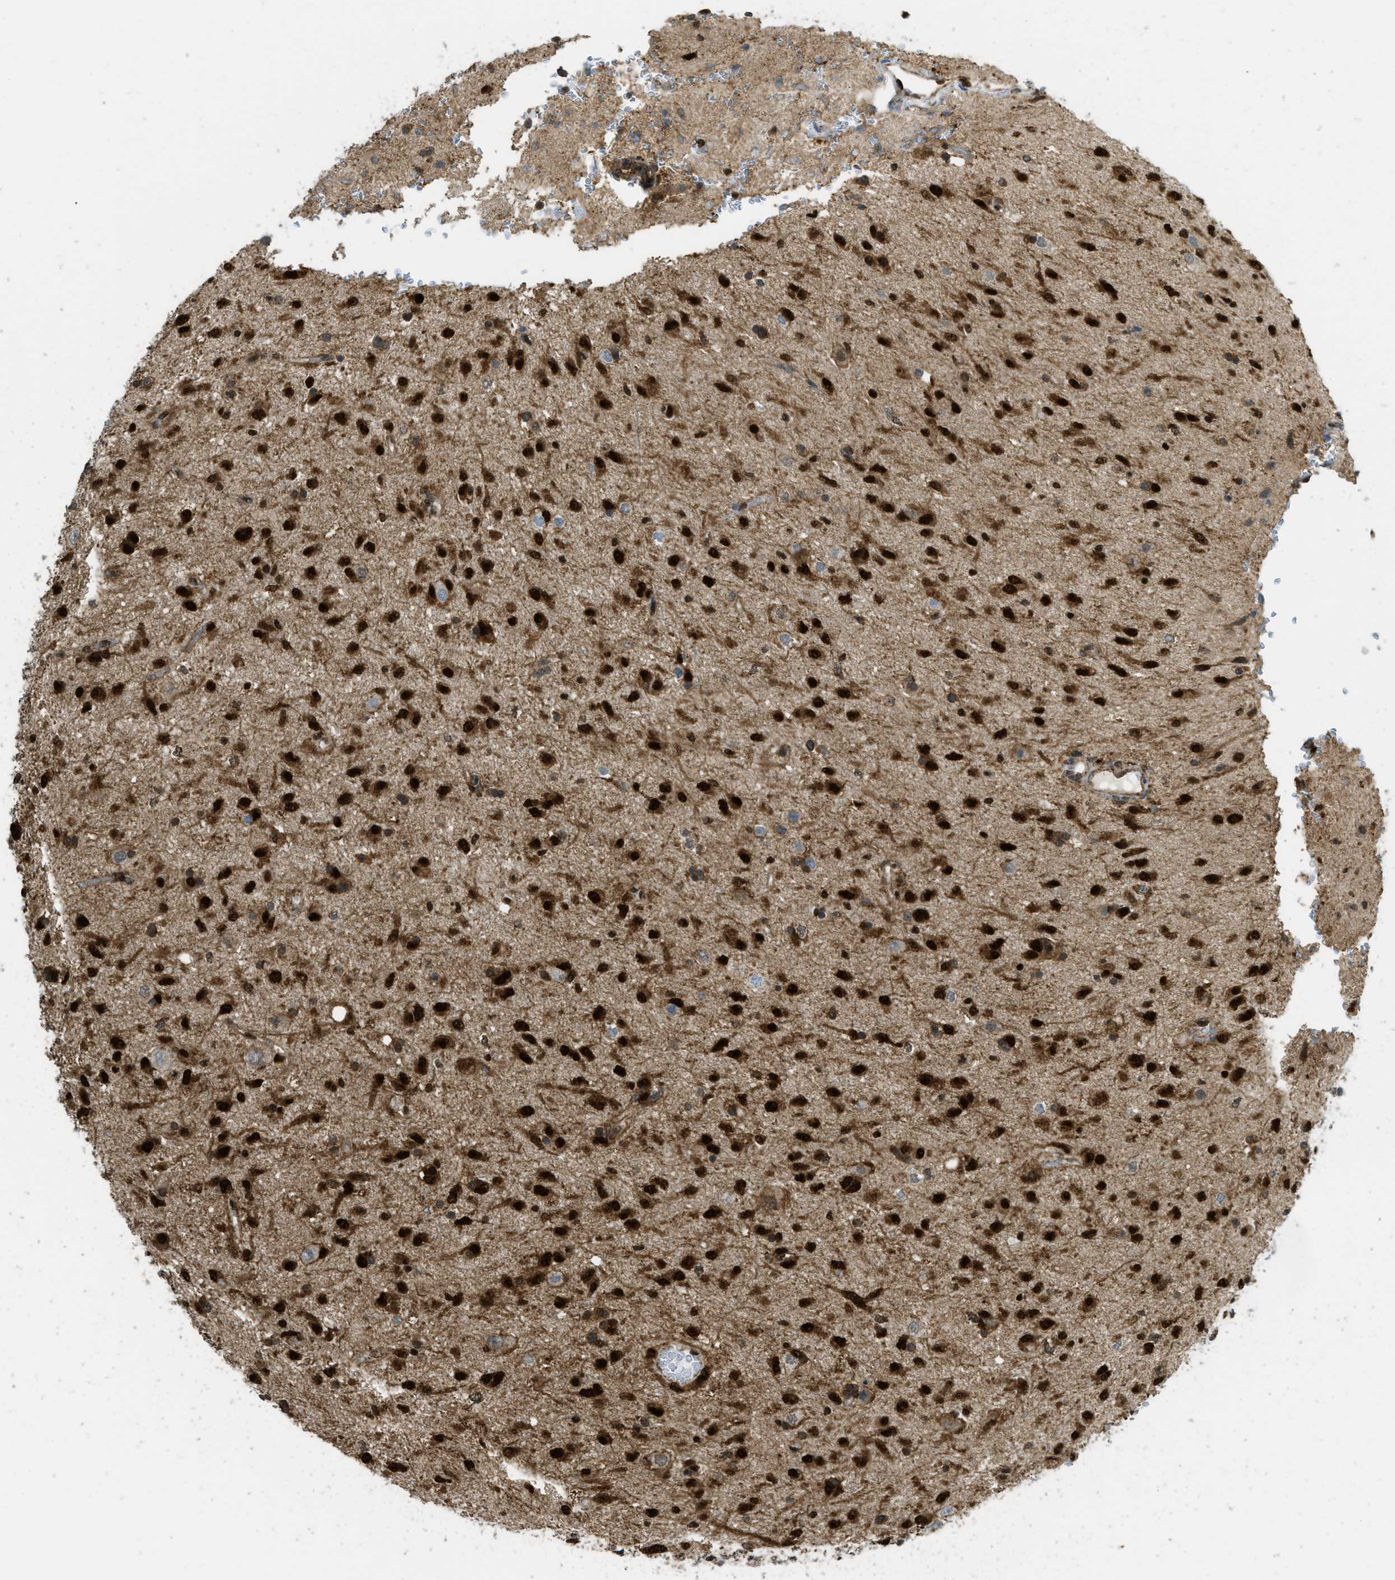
{"staining": {"intensity": "strong", "quantity": ">75%", "location": "cytoplasmic/membranous,nuclear"}, "tissue": "glioma", "cell_type": "Tumor cells", "image_type": "cancer", "snomed": [{"axis": "morphology", "description": "Glioma, malignant, Low grade"}, {"axis": "topography", "description": "Brain"}], "caption": "Glioma stained for a protein demonstrates strong cytoplasmic/membranous and nuclear positivity in tumor cells. (Brightfield microscopy of DAB IHC at high magnification).", "gene": "TNPO1", "patient": {"sex": "male", "age": 77}}